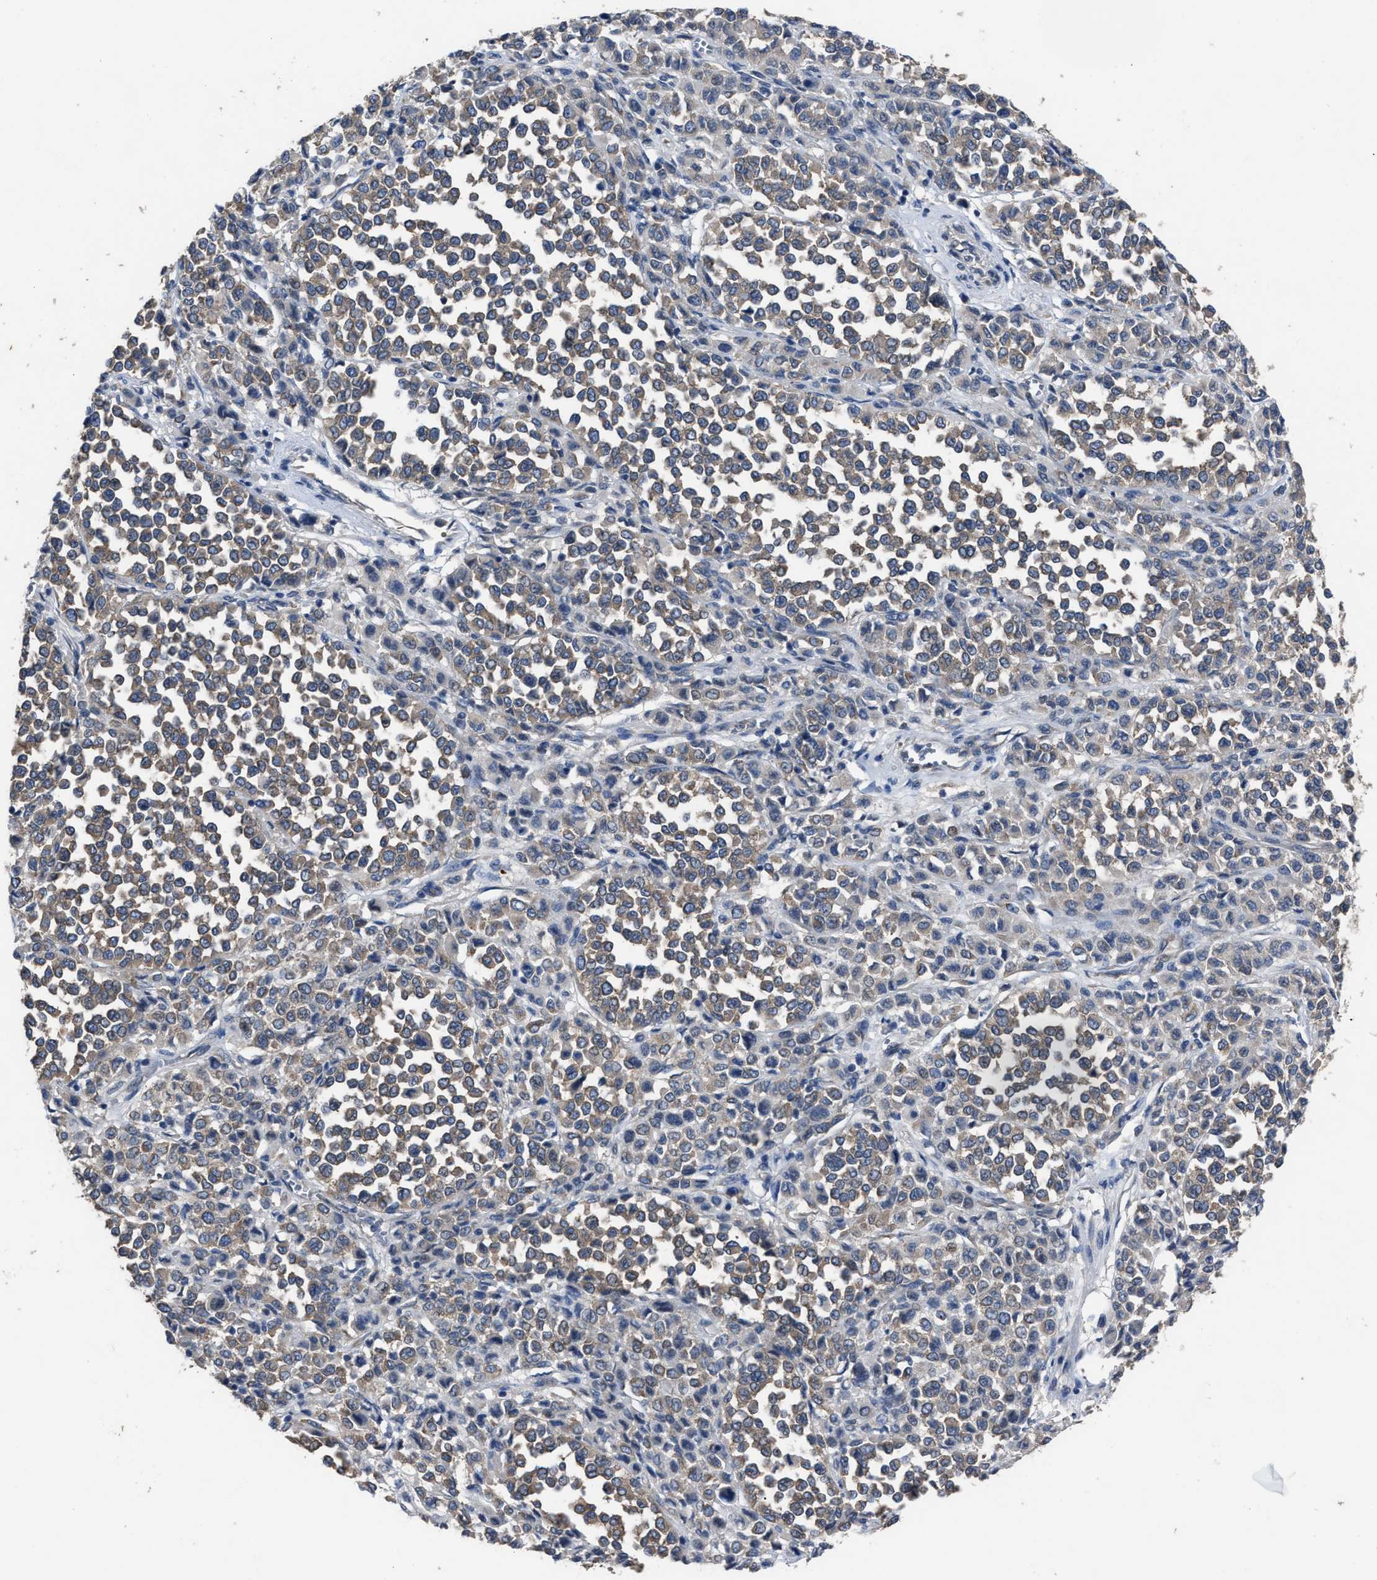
{"staining": {"intensity": "weak", "quantity": ">75%", "location": "cytoplasmic/membranous"}, "tissue": "melanoma", "cell_type": "Tumor cells", "image_type": "cancer", "snomed": [{"axis": "morphology", "description": "Malignant melanoma, Metastatic site"}, {"axis": "topography", "description": "Pancreas"}], "caption": "The image displays a brown stain indicating the presence of a protein in the cytoplasmic/membranous of tumor cells in melanoma.", "gene": "UPF1", "patient": {"sex": "female", "age": 30}}